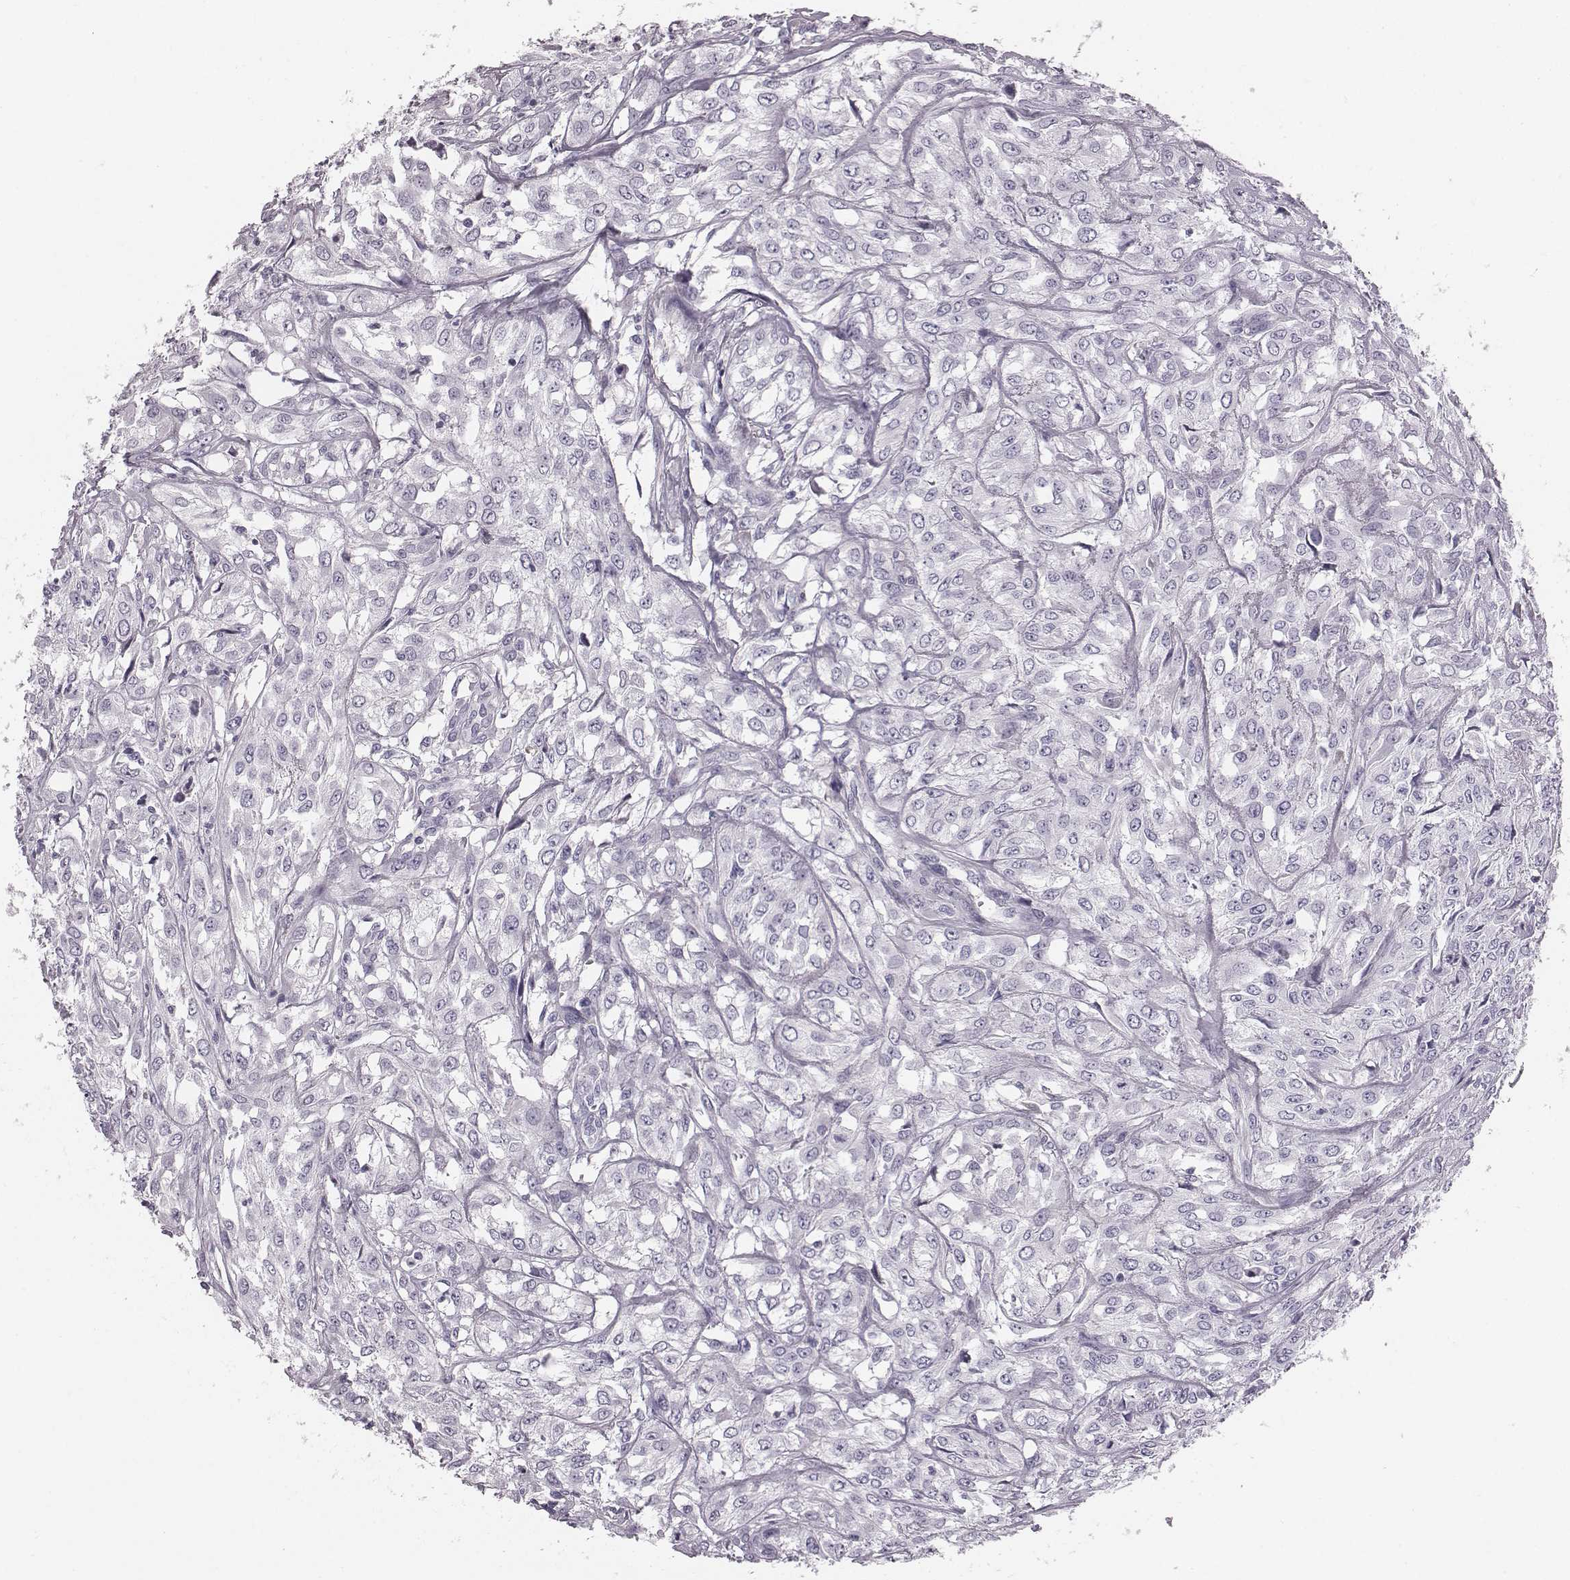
{"staining": {"intensity": "negative", "quantity": "none", "location": "none"}, "tissue": "urothelial cancer", "cell_type": "Tumor cells", "image_type": "cancer", "snomed": [{"axis": "morphology", "description": "Urothelial carcinoma, High grade"}, {"axis": "topography", "description": "Urinary bladder"}], "caption": "The histopathology image displays no significant positivity in tumor cells of urothelial cancer.", "gene": "CRISP1", "patient": {"sex": "male", "age": 67}}